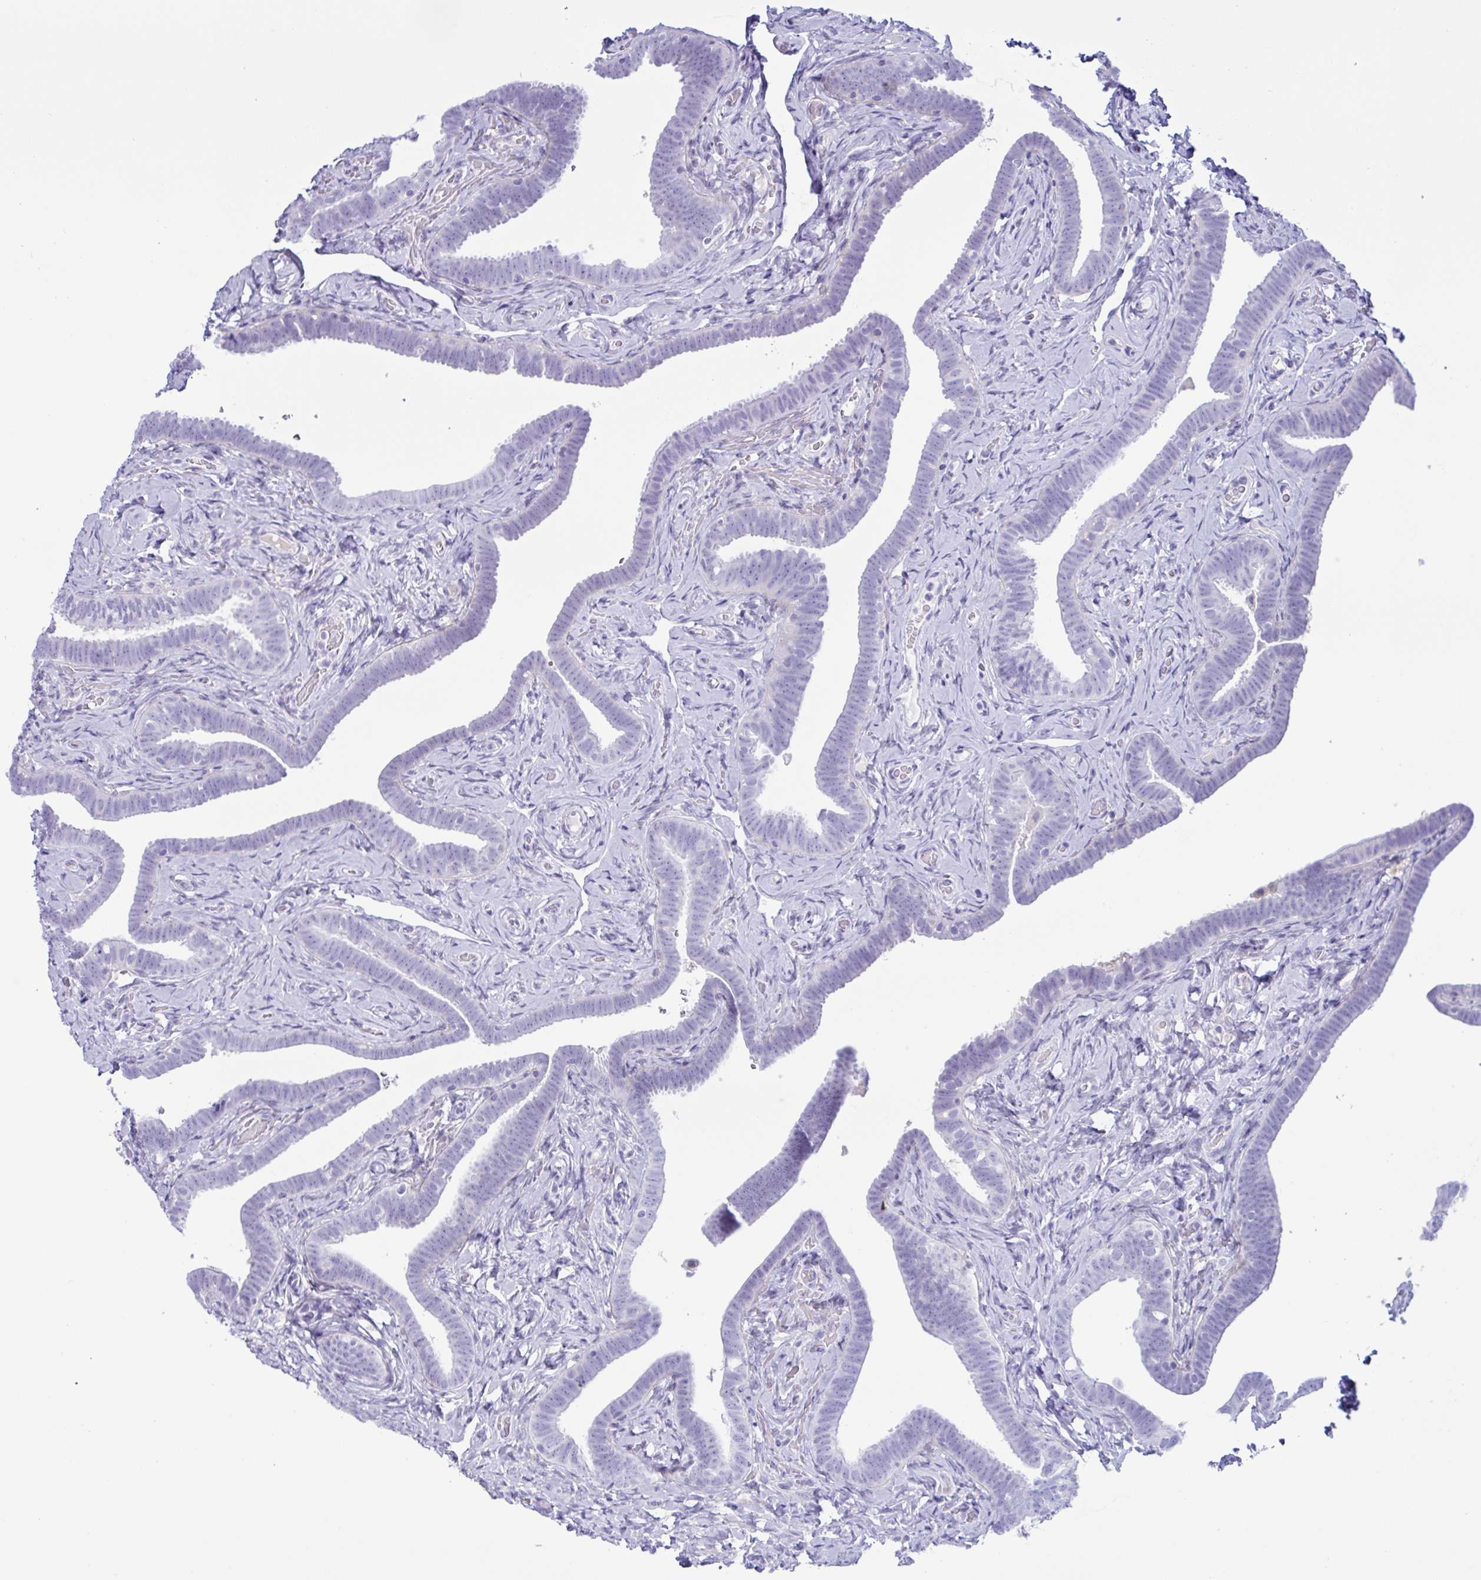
{"staining": {"intensity": "negative", "quantity": "none", "location": "none"}, "tissue": "fallopian tube", "cell_type": "Glandular cells", "image_type": "normal", "snomed": [{"axis": "morphology", "description": "Normal tissue, NOS"}, {"axis": "topography", "description": "Fallopian tube"}], "caption": "DAB immunohistochemical staining of normal fallopian tube shows no significant positivity in glandular cells.", "gene": "SREBF1", "patient": {"sex": "female", "age": 69}}